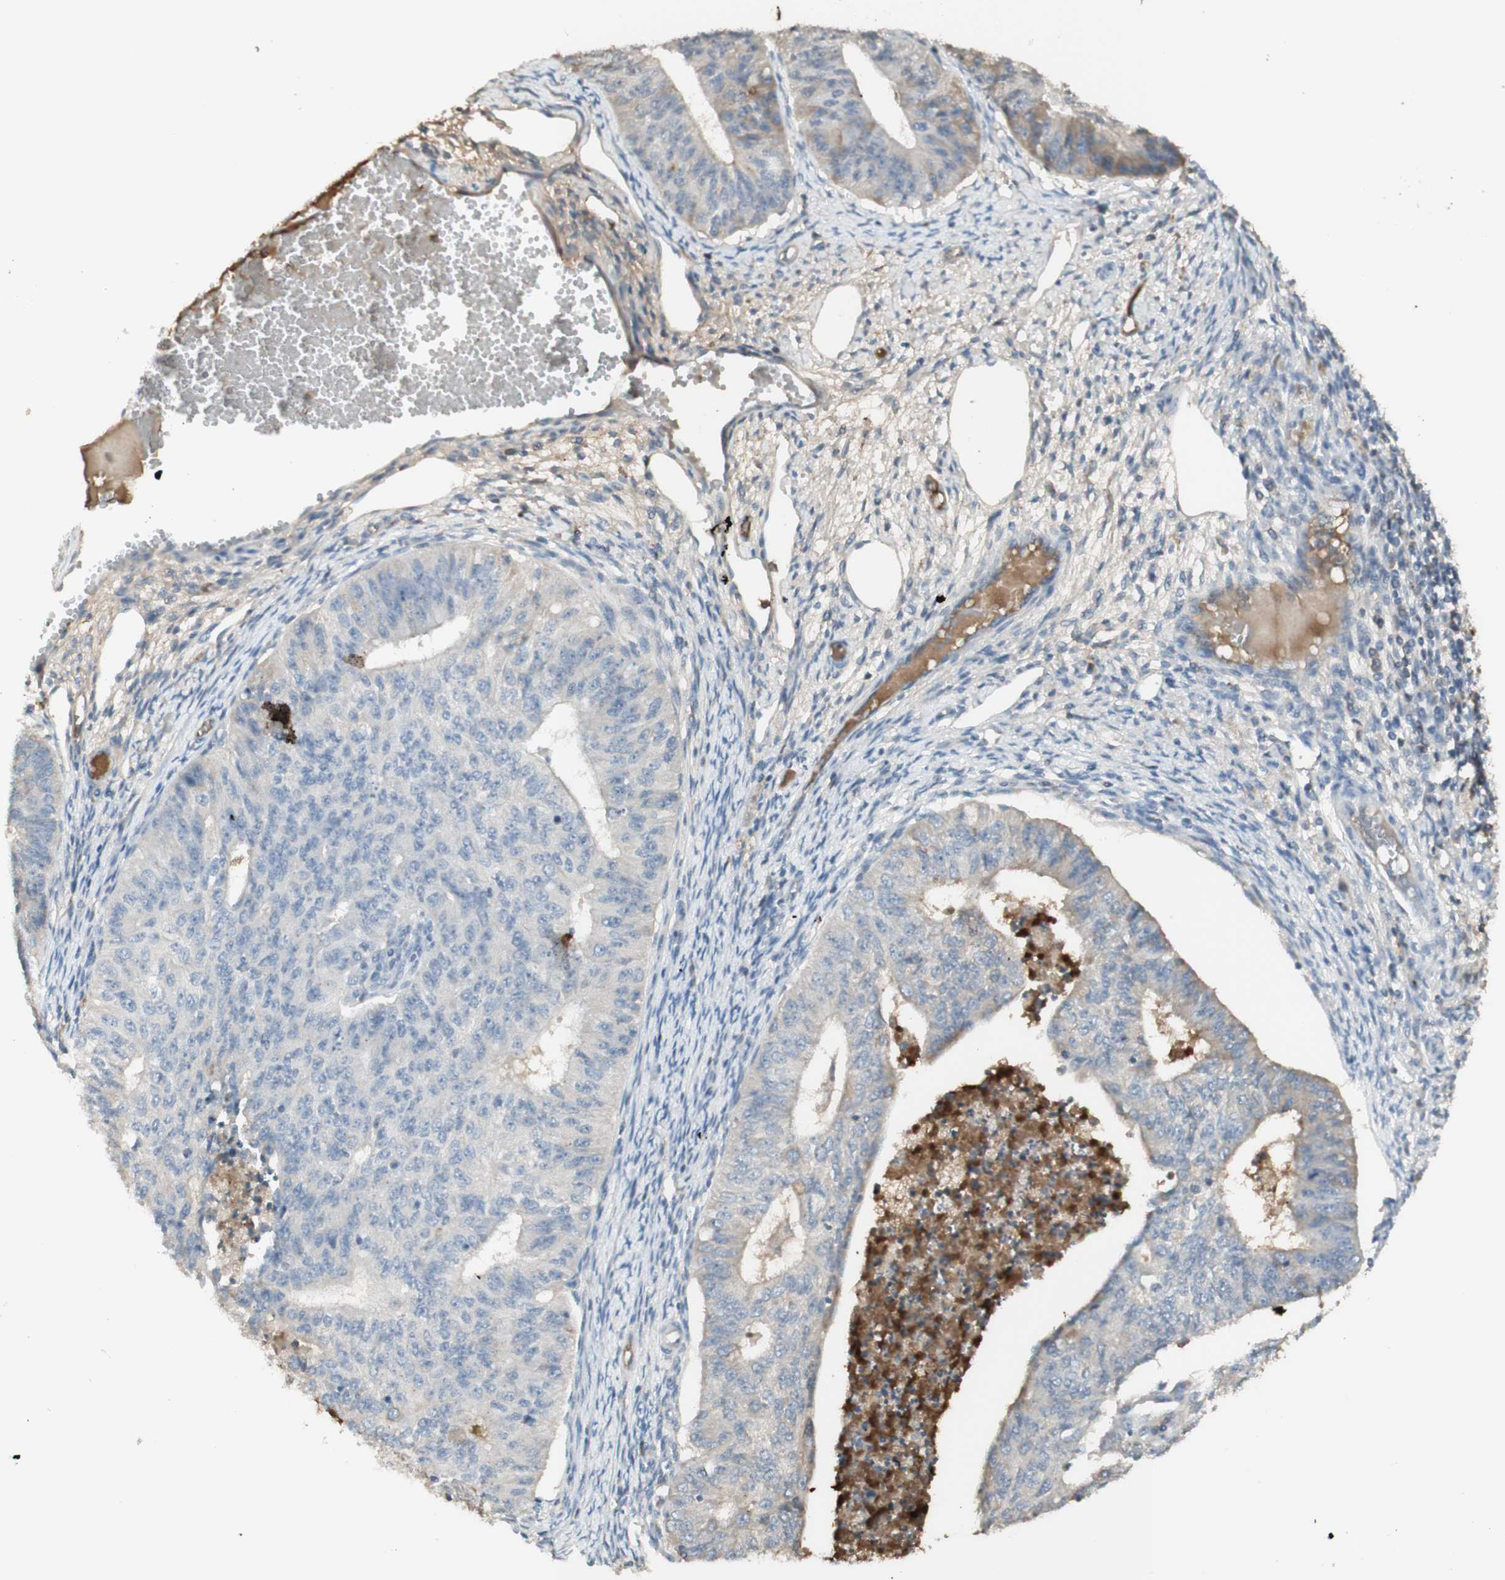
{"staining": {"intensity": "moderate", "quantity": "<25%", "location": "cytoplasmic/membranous"}, "tissue": "endometrial cancer", "cell_type": "Tumor cells", "image_type": "cancer", "snomed": [{"axis": "morphology", "description": "Adenocarcinoma, NOS"}, {"axis": "topography", "description": "Endometrium"}], "caption": "The image reveals immunohistochemical staining of endometrial cancer. There is moderate cytoplasmic/membranous positivity is seen in approximately <25% of tumor cells.", "gene": "IFNG", "patient": {"sex": "female", "age": 32}}